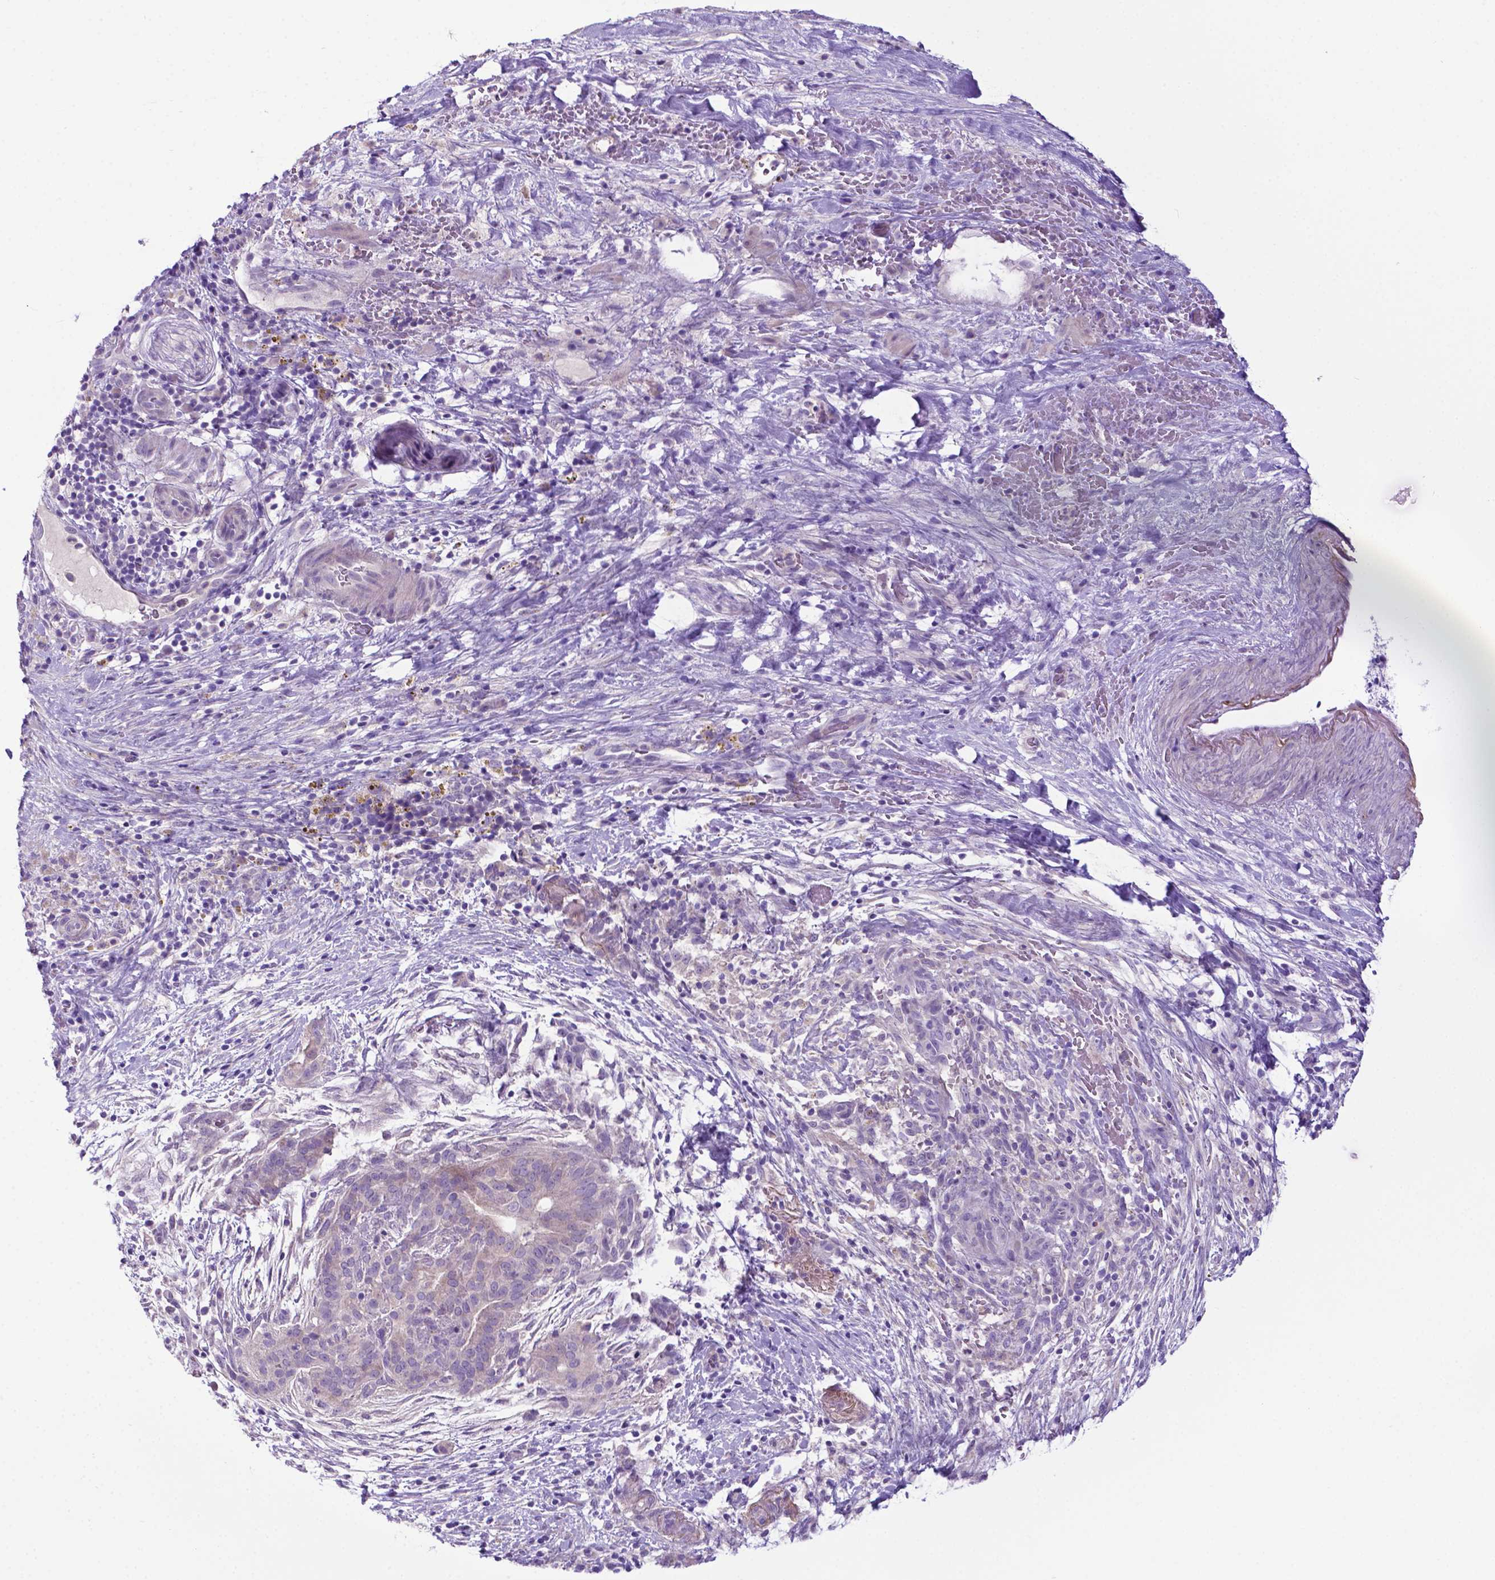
{"staining": {"intensity": "negative", "quantity": "none", "location": "none"}, "tissue": "pancreatic cancer", "cell_type": "Tumor cells", "image_type": "cancer", "snomed": [{"axis": "morphology", "description": "Adenocarcinoma, NOS"}, {"axis": "topography", "description": "Pancreas"}], "caption": "The immunohistochemistry (IHC) micrograph has no significant staining in tumor cells of pancreatic cancer (adenocarcinoma) tissue.", "gene": "ADRA2B", "patient": {"sex": "male", "age": 44}}